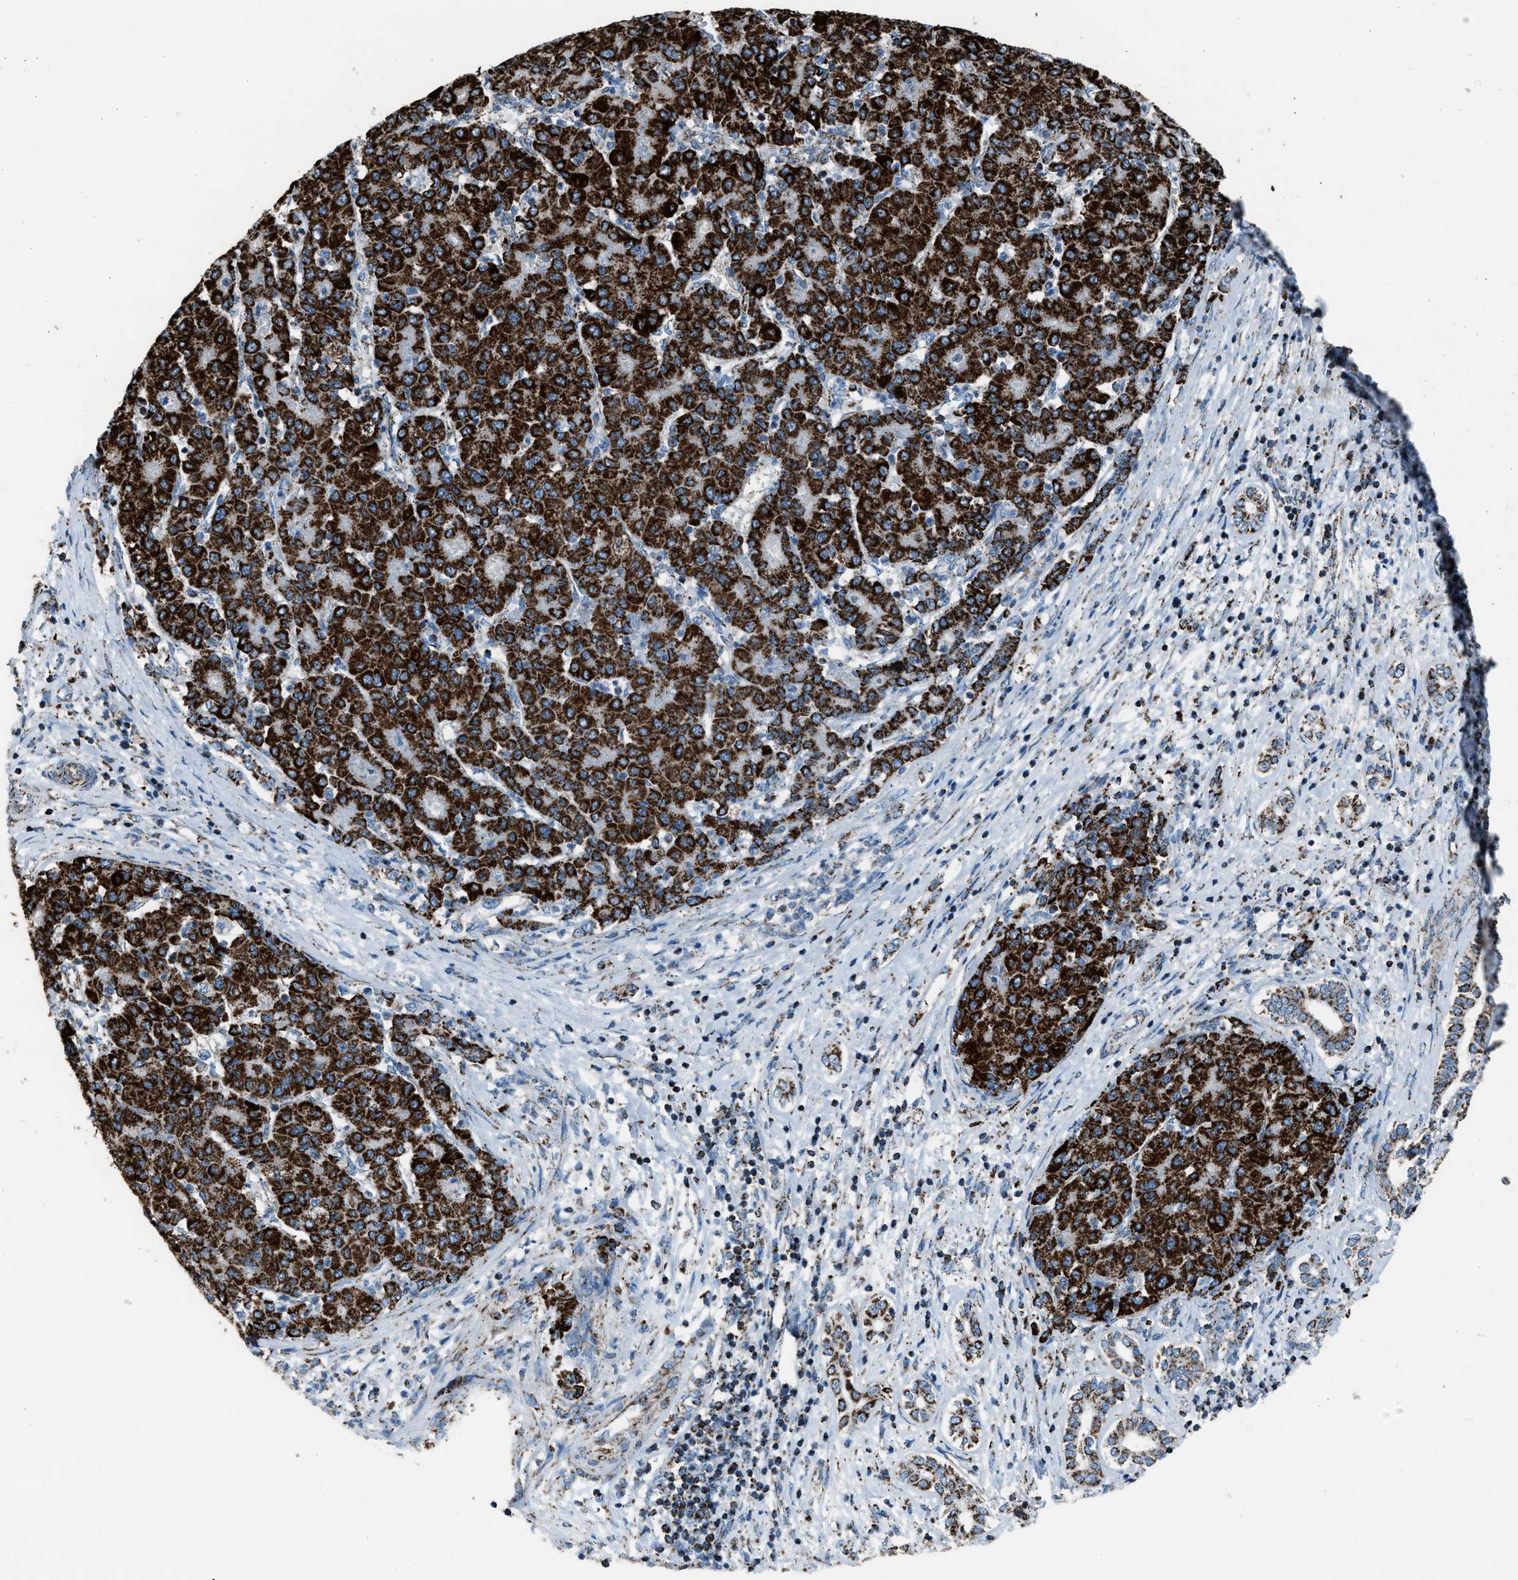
{"staining": {"intensity": "strong", "quantity": ">75%", "location": "cytoplasmic/membranous"}, "tissue": "liver cancer", "cell_type": "Tumor cells", "image_type": "cancer", "snomed": [{"axis": "morphology", "description": "Carcinoma, Hepatocellular, NOS"}, {"axis": "topography", "description": "Liver"}], "caption": "A high-resolution histopathology image shows IHC staining of hepatocellular carcinoma (liver), which exhibits strong cytoplasmic/membranous positivity in approximately >75% of tumor cells.", "gene": "MDH2", "patient": {"sex": "male", "age": 65}}